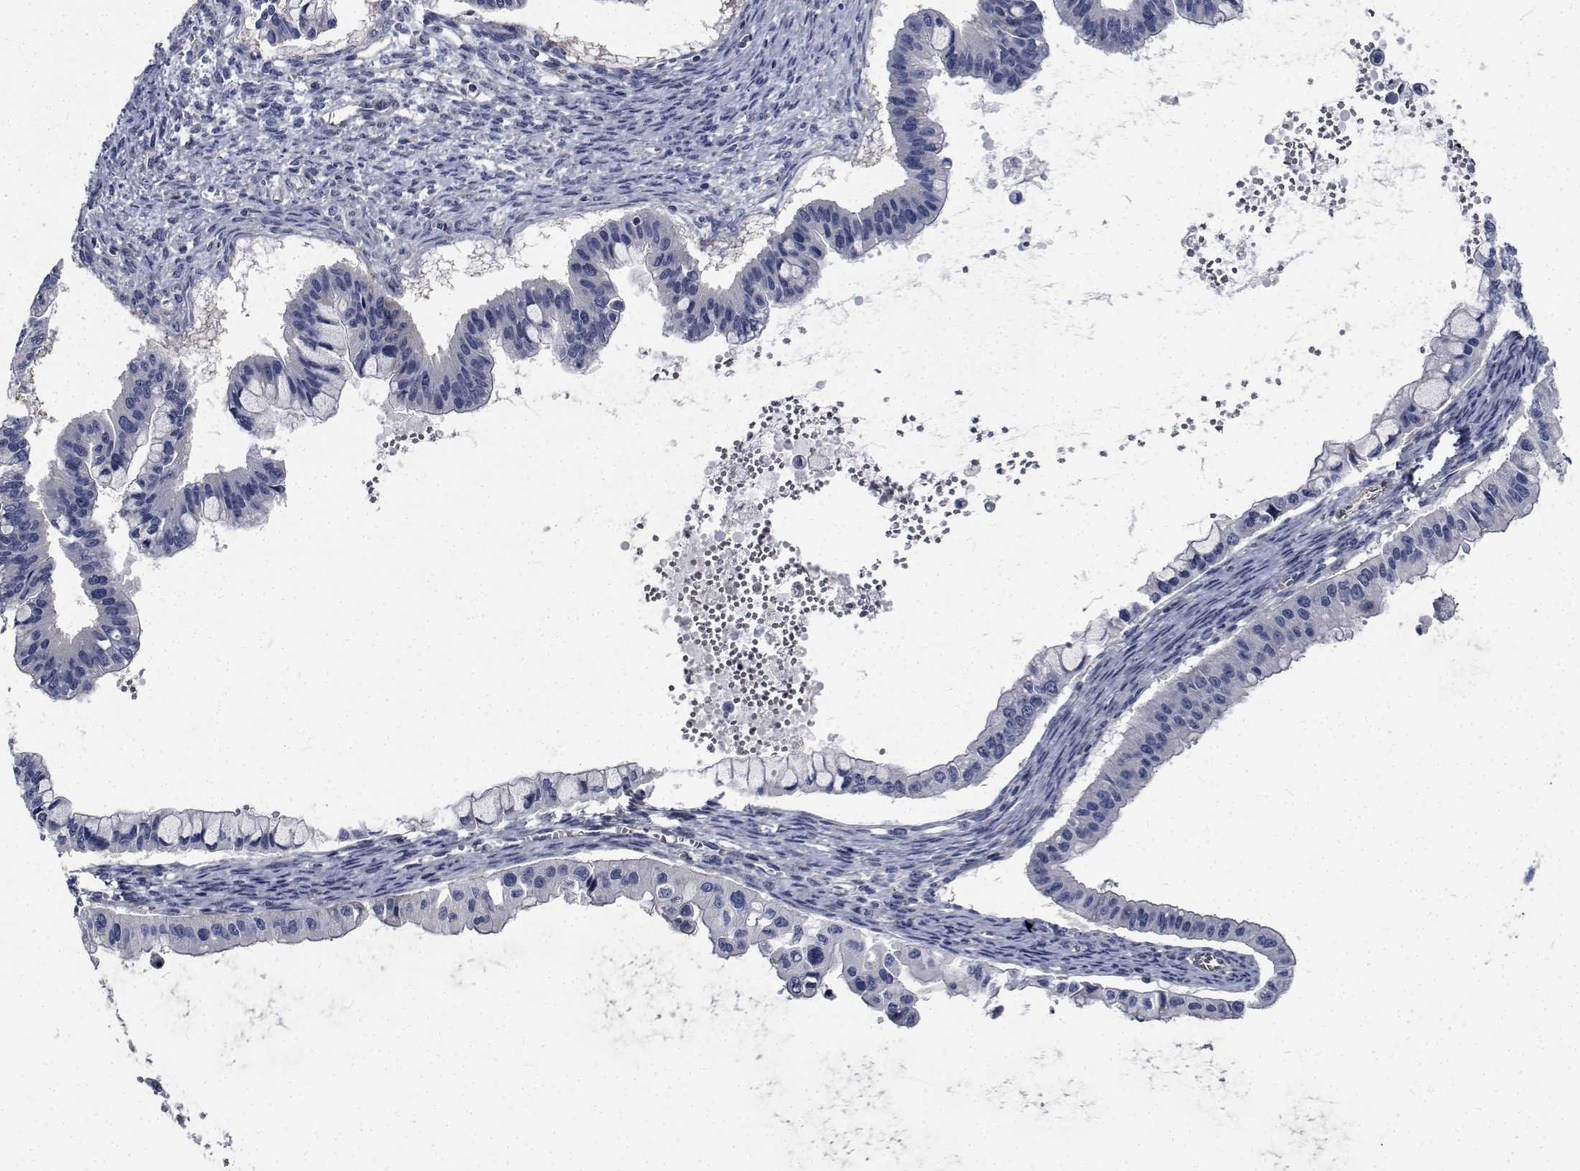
{"staining": {"intensity": "negative", "quantity": "none", "location": "none"}, "tissue": "ovarian cancer", "cell_type": "Tumor cells", "image_type": "cancer", "snomed": [{"axis": "morphology", "description": "Cystadenocarcinoma, mucinous, NOS"}, {"axis": "topography", "description": "Ovary"}], "caption": "High magnification brightfield microscopy of ovarian cancer (mucinous cystadenocarcinoma) stained with DAB (brown) and counterstained with hematoxylin (blue): tumor cells show no significant staining.", "gene": "TTBK1", "patient": {"sex": "female", "age": 72}}